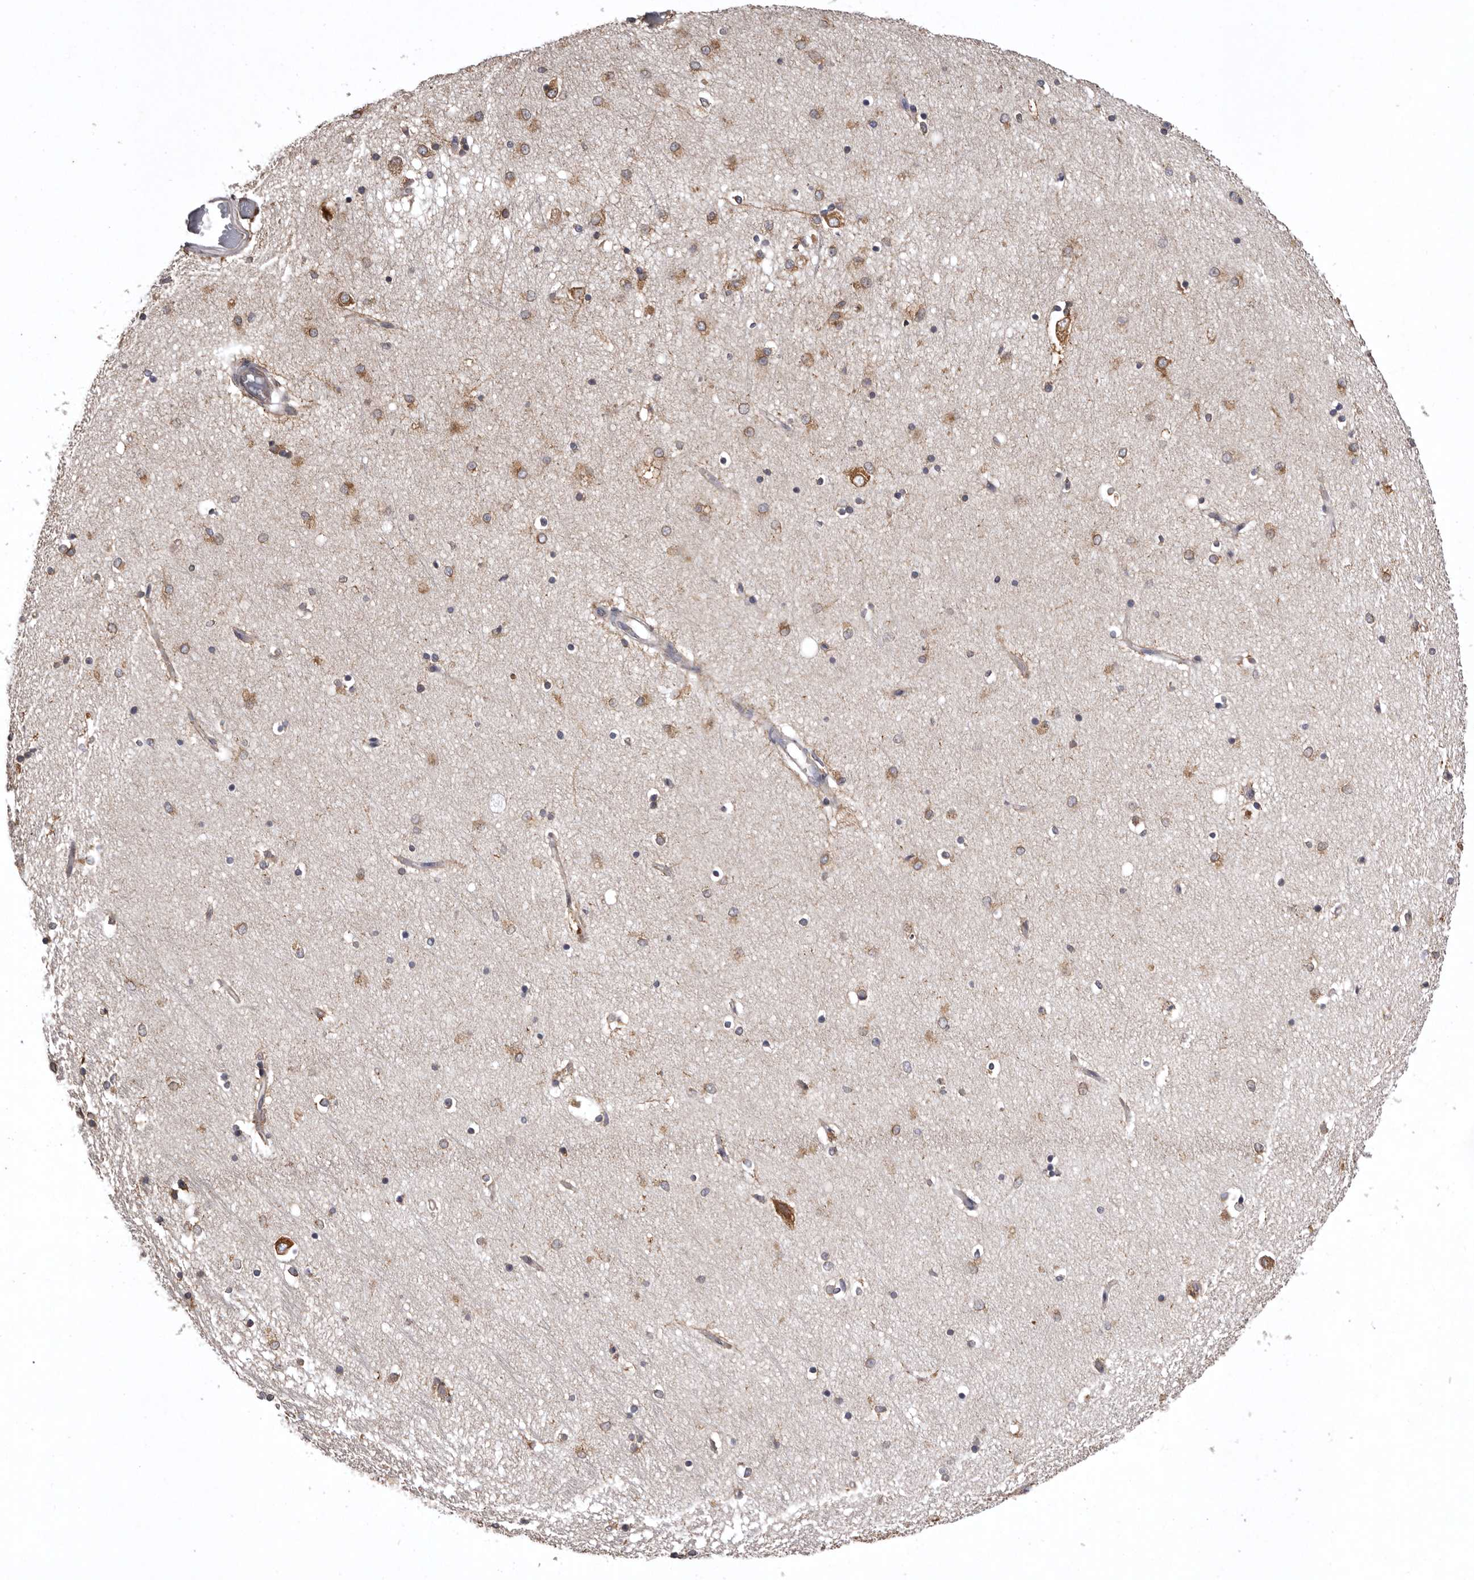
{"staining": {"intensity": "moderate", "quantity": "25%-75%", "location": "cytoplasmic/membranous"}, "tissue": "hippocampus", "cell_type": "Glial cells", "image_type": "normal", "snomed": [{"axis": "morphology", "description": "Normal tissue, NOS"}, {"axis": "topography", "description": "Hippocampus"}], "caption": "Normal hippocampus was stained to show a protein in brown. There is medium levels of moderate cytoplasmic/membranous staining in approximately 25%-75% of glial cells. The staining was performed using DAB to visualize the protein expression in brown, while the nuclei were stained in blue with hematoxylin (Magnification: 20x).", "gene": "INKA2", "patient": {"sex": "male", "age": 45}}